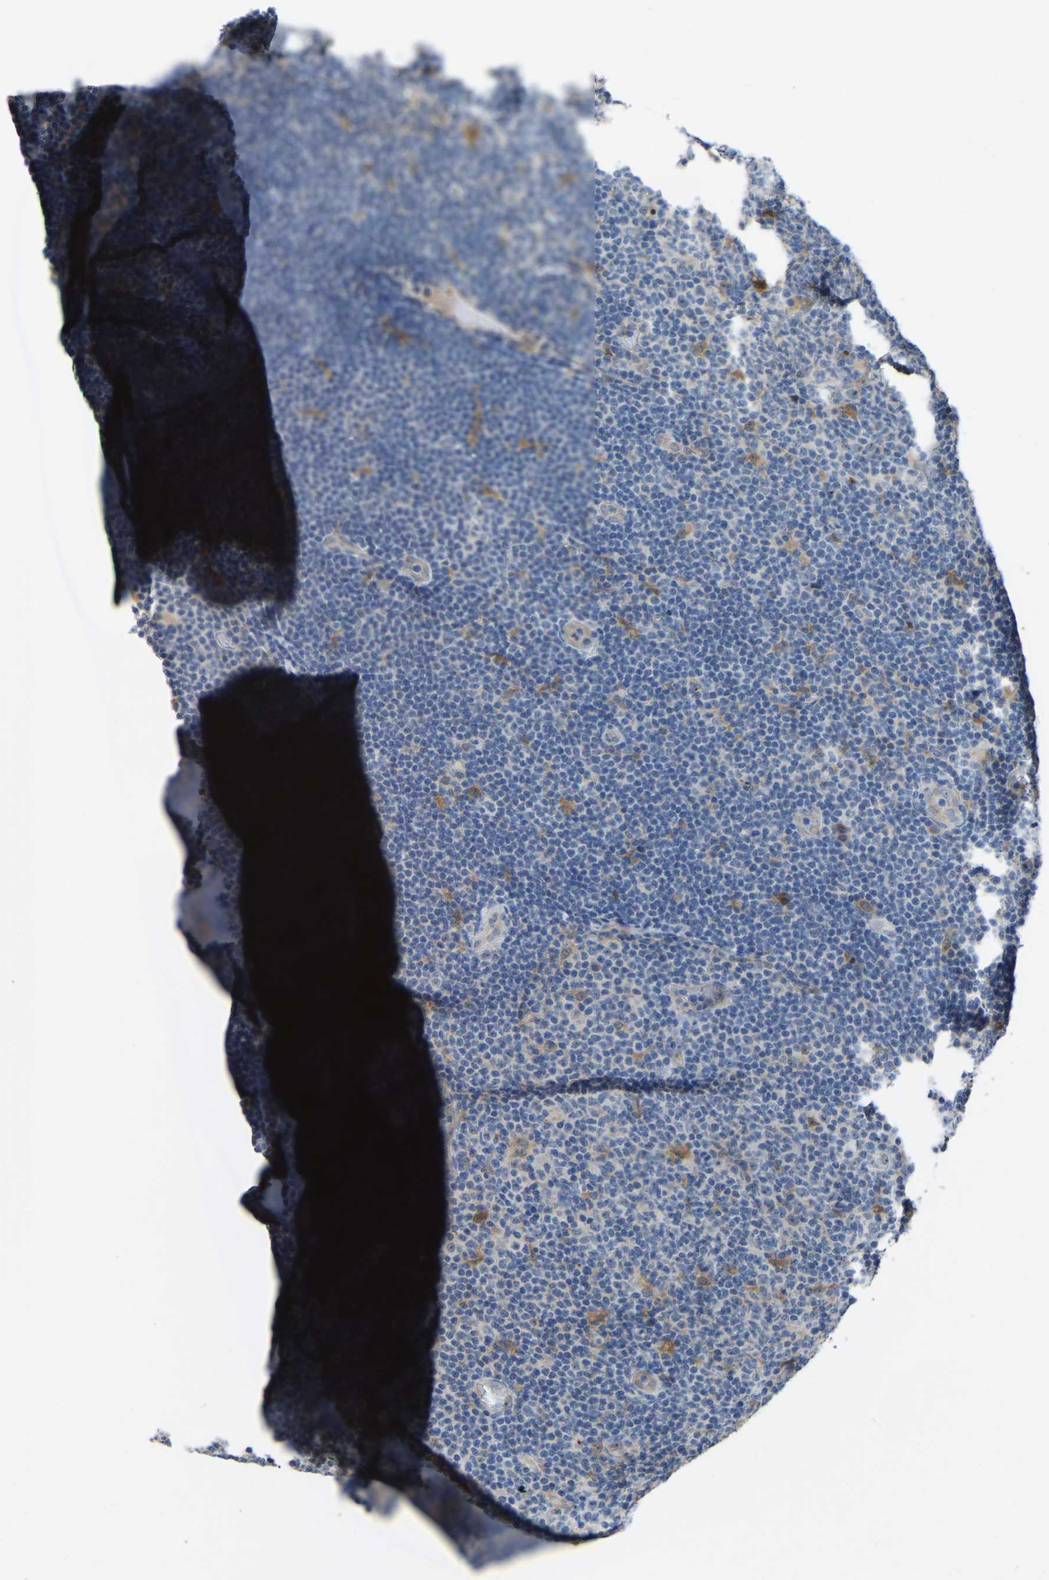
{"staining": {"intensity": "negative", "quantity": "none", "location": "none"}, "tissue": "lymphoma", "cell_type": "Tumor cells", "image_type": "cancer", "snomed": [{"axis": "morphology", "description": "Malignant lymphoma, non-Hodgkin's type, Low grade"}, {"axis": "topography", "description": "Lymph node"}], "caption": "The photomicrograph reveals no significant expression in tumor cells of lymphoma.", "gene": "FHIT", "patient": {"sex": "male", "age": 83}}